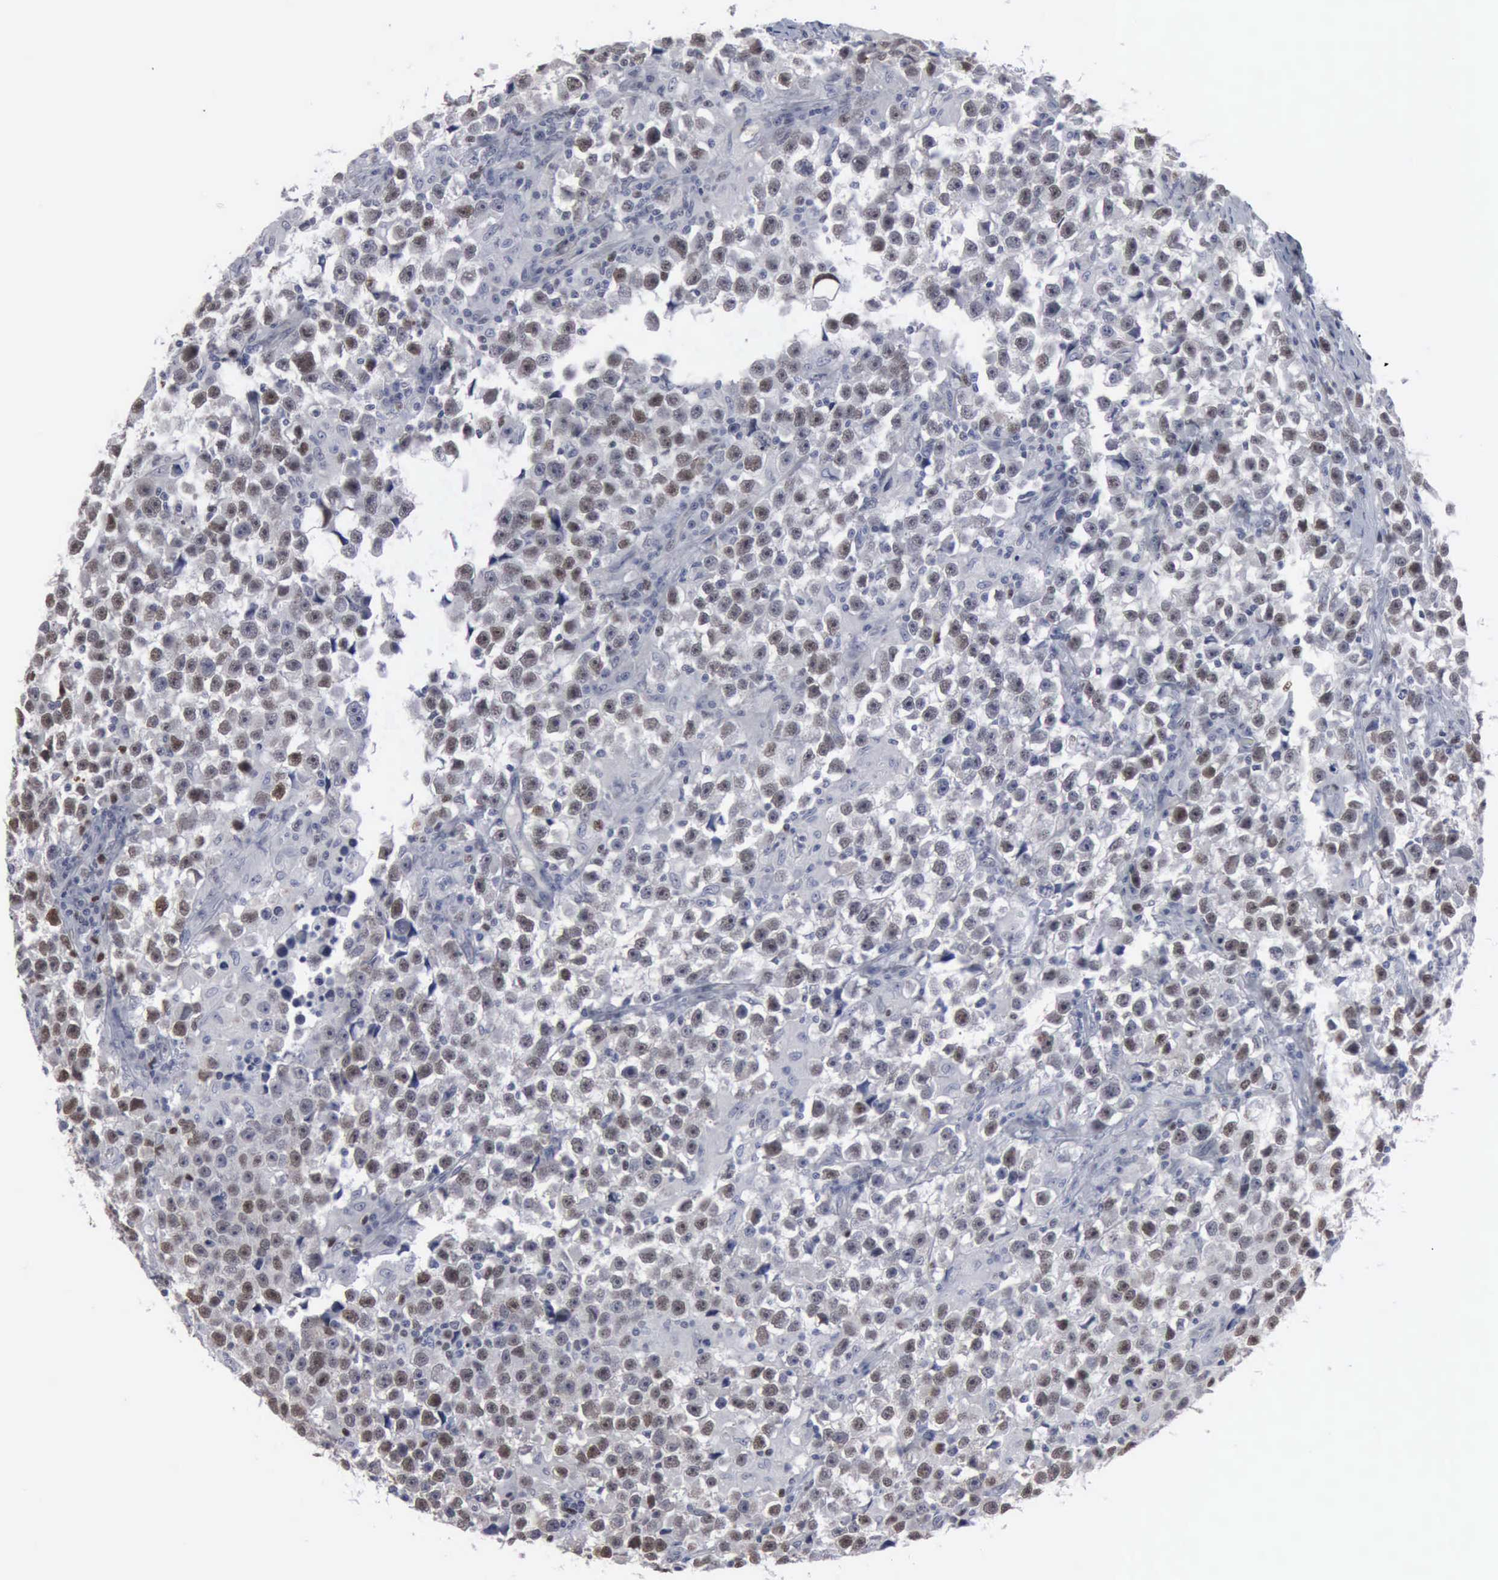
{"staining": {"intensity": "moderate", "quantity": "25%-75%", "location": "nuclear"}, "tissue": "testis cancer", "cell_type": "Tumor cells", "image_type": "cancer", "snomed": [{"axis": "morphology", "description": "Seminoma, NOS"}, {"axis": "topography", "description": "Testis"}], "caption": "Testis cancer was stained to show a protein in brown. There is medium levels of moderate nuclear staining in about 25%-75% of tumor cells.", "gene": "MCM5", "patient": {"sex": "male", "age": 33}}